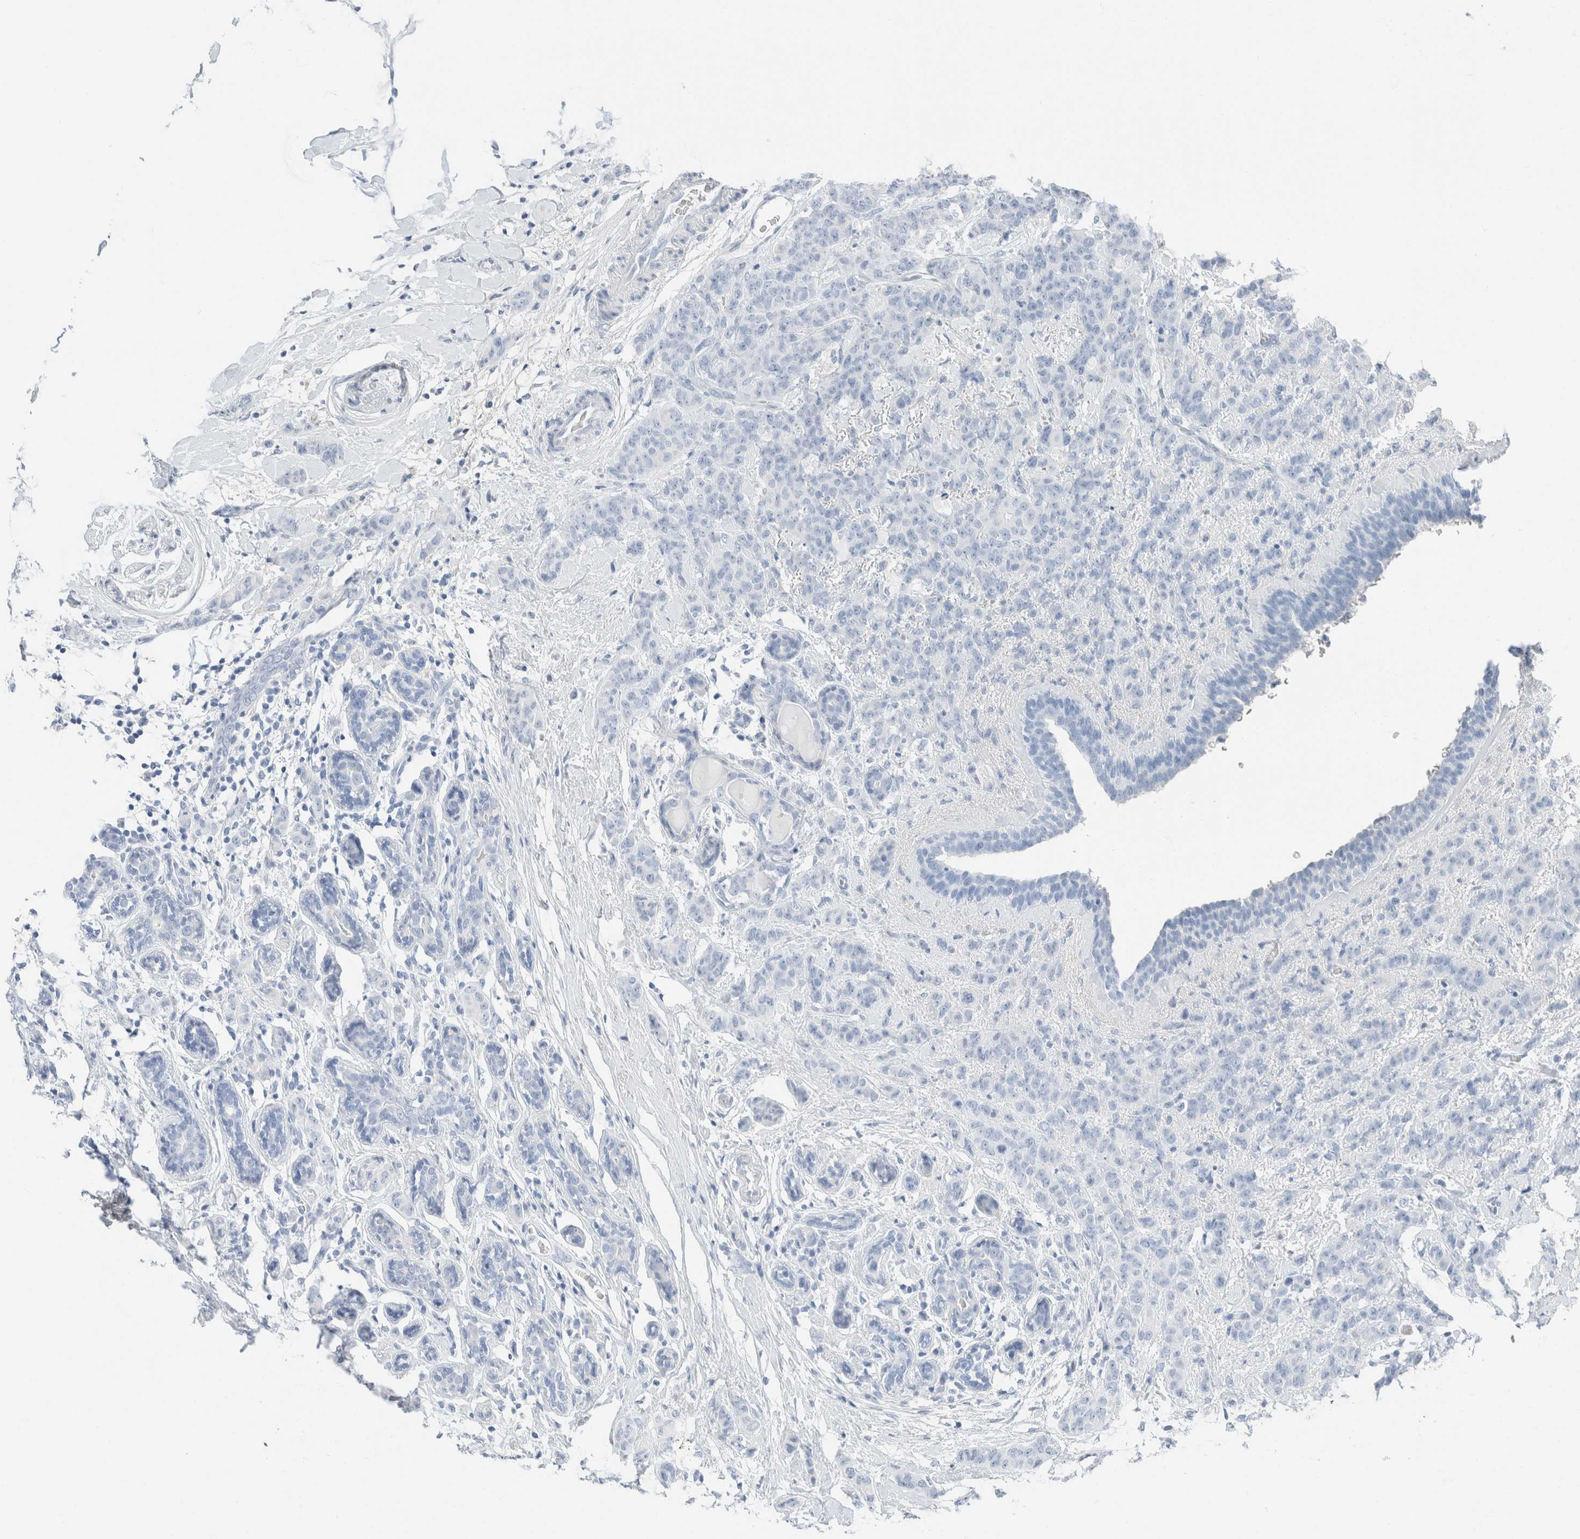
{"staining": {"intensity": "negative", "quantity": "none", "location": "none"}, "tissue": "breast cancer", "cell_type": "Tumor cells", "image_type": "cancer", "snomed": [{"axis": "morphology", "description": "Normal tissue, NOS"}, {"axis": "morphology", "description": "Duct carcinoma"}, {"axis": "topography", "description": "Breast"}], "caption": "High power microscopy micrograph of an immunohistochemistry image of invasive ductal carcinoma (breast), revealing no significant expression in tumor cells.", "gene": "PCM1", "patient": {"sex": "female", "age": 40}}